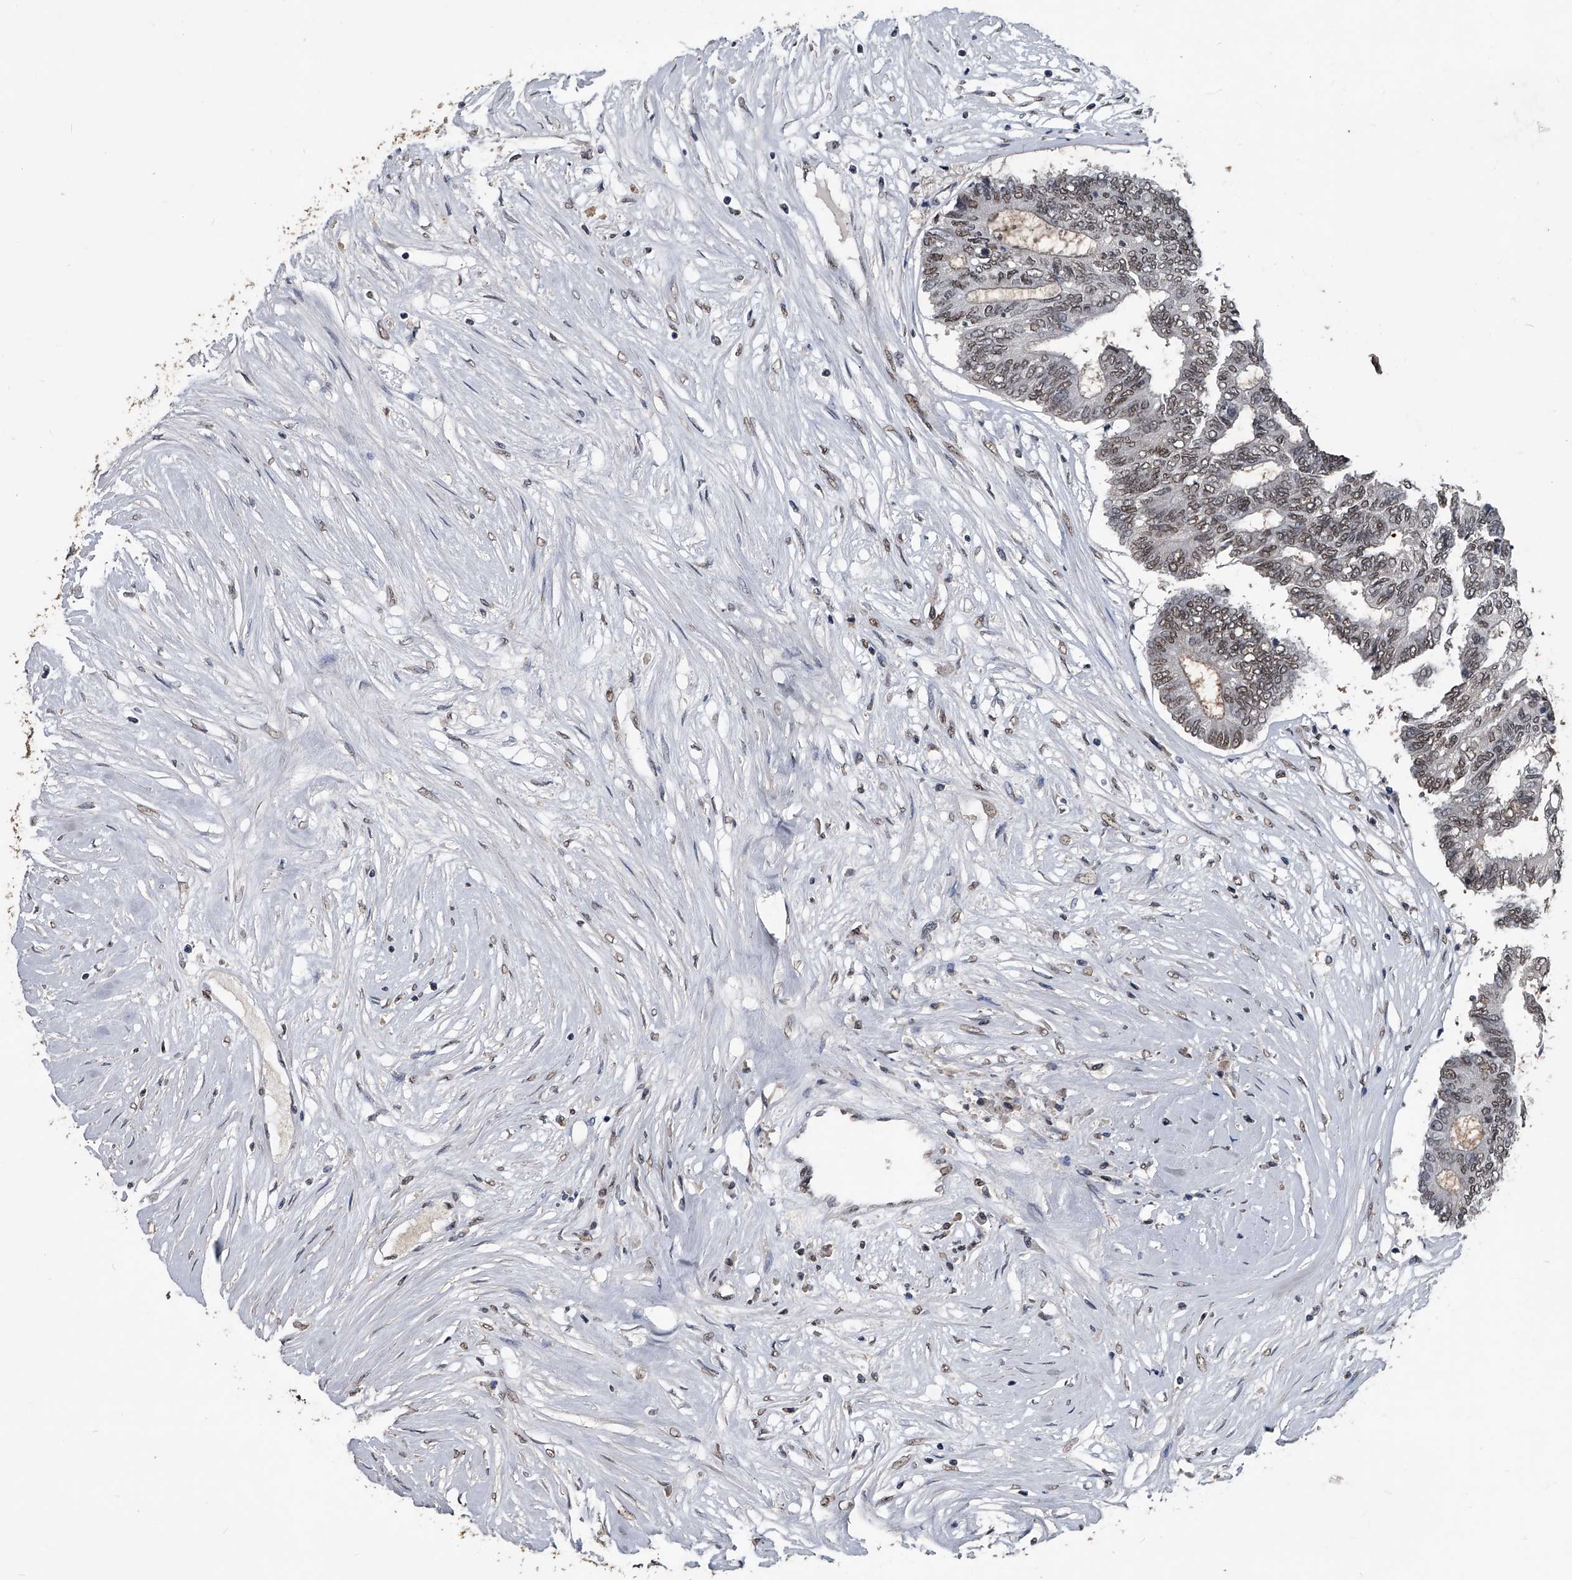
{"staining": {"intensity": "weak", "quantity": "25%-75%", "location": "nuclear"}, "tissue": "colorectal cancer", "cell_type": "Tumor cells", "image_type": "cancer", "snomed": [{"axis": "morphology", "description": "Adenocarcinoma, NOS"}, {"axis": "topography", "description": "Rectum"}], "caption": "The photomicrograph displays staining of adenocarcinoma (colorectal), revealing weak nuclear protein expression (brown color) within tumor cells.", "gene": "MATR3", "patient": {"sex": "male", "age": 63}}